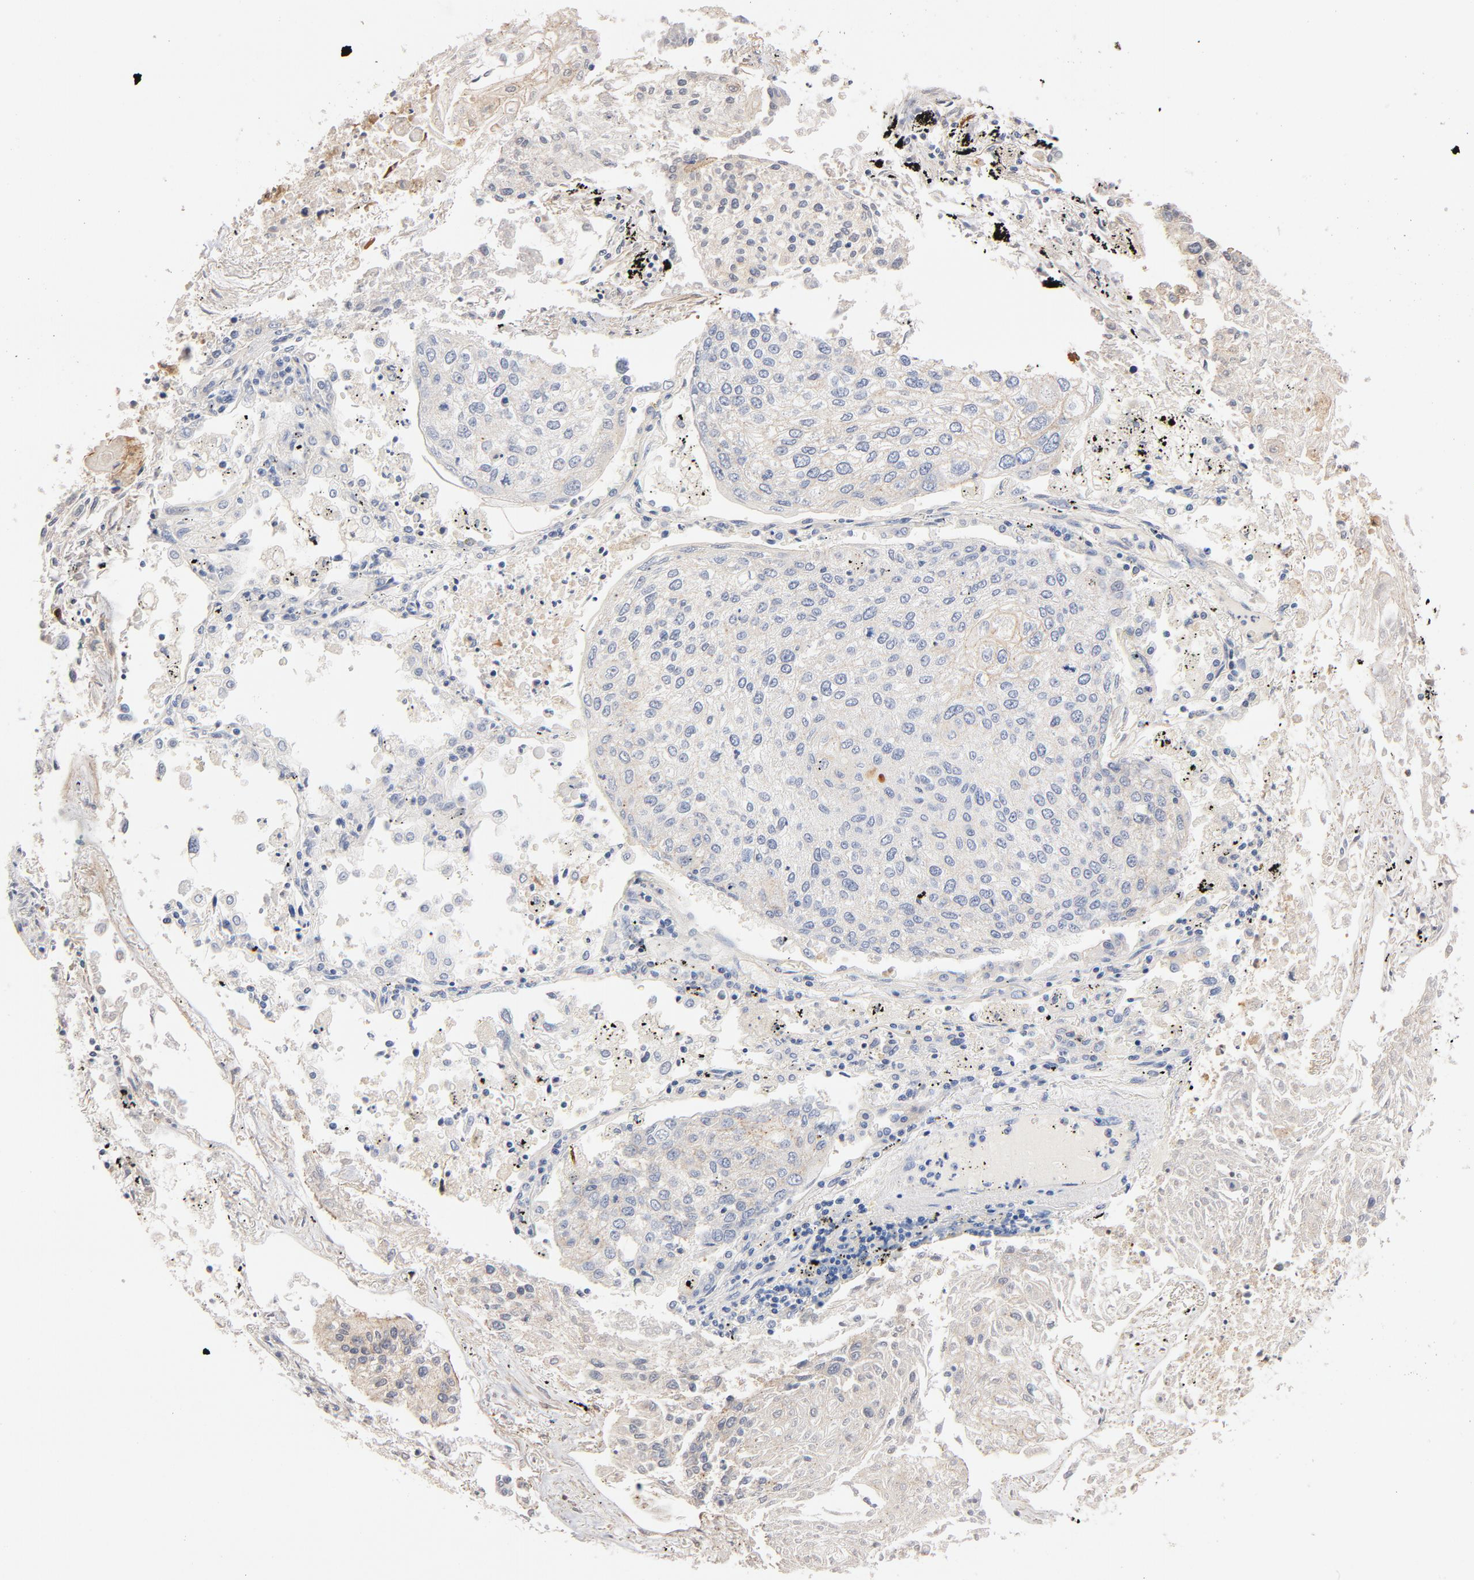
{"staining": {"intensity": "weak", "quantity": "25%-75%", "location": "cytoplasmic/membranous"}, "tissue": "lung cancer", "cell_type": "Tumor cells", "image_type": "cancer", "snomed": [{"axis": "morphology", "description": "Squamous cell carcinoma, NOS"}, {"axis": "topography", "description": "Lung"}], "caption": "Tumor cells demonstrate low levels of weak cytoplasmic/membranous positivity in approximately 25%-75% of cells in lung cancer.", "gene": "STRN3", "patient": {"sex": "male", "age": 75}}